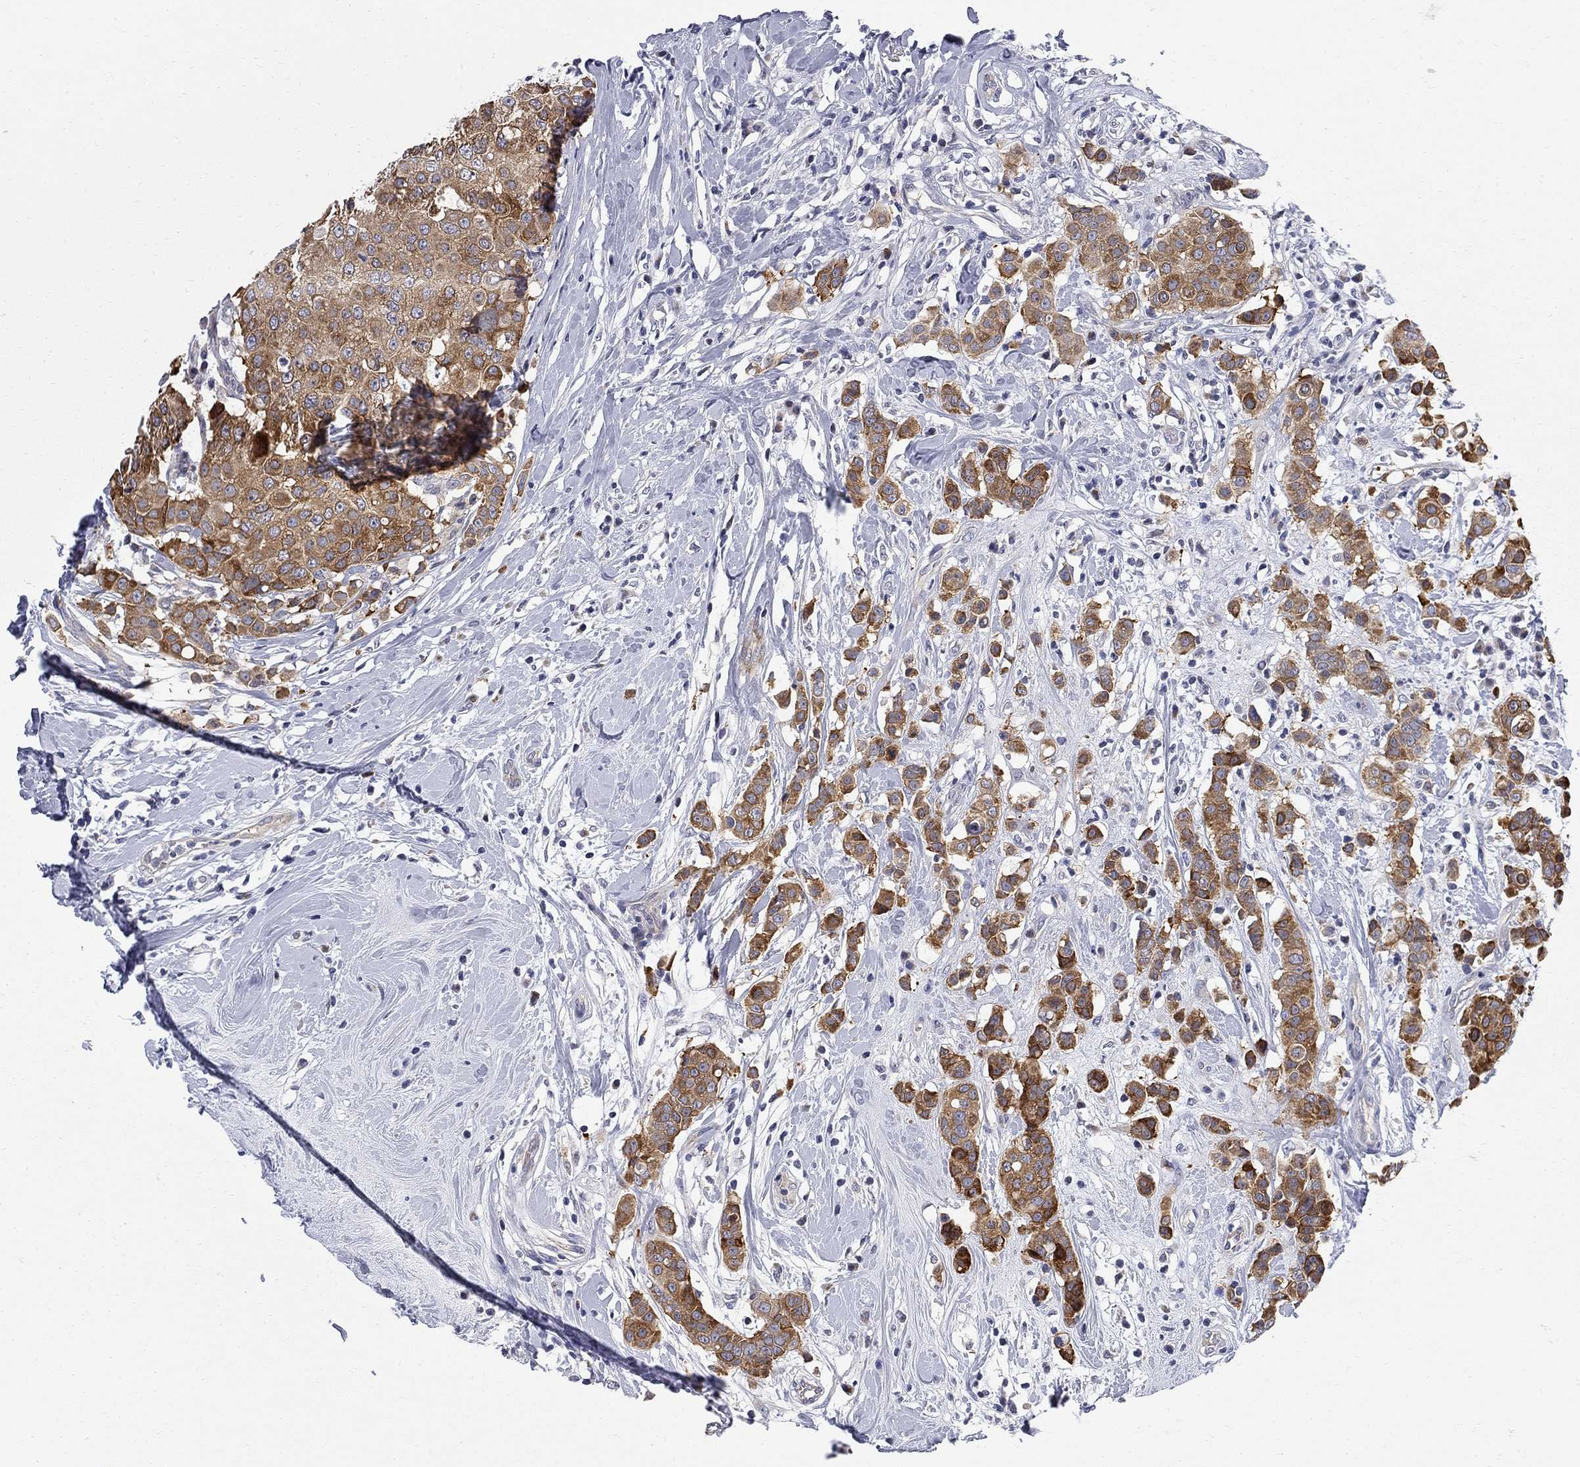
{"staining": {"intensity": "strong", "quantity": ">75%", "location": "cytoplasmic/membranous"}, "tissue": "breast cancer", "cell_type": "Tumor cells", "image_type": "cancer", "snomed": [{"axis": "morphology", "description": "Duct carcinoma"}, {"axis": "topography", "description": "Breast"}], "caption": "Breast cancer (intraductal carcinoma) was stained to show a protein in brown. There is high levels of strong cytoplasmic/membranous staining in approximately >75% of tumor cells.", "gene": "GALNT8", "patient": {"sex": "female", "age": 27}}